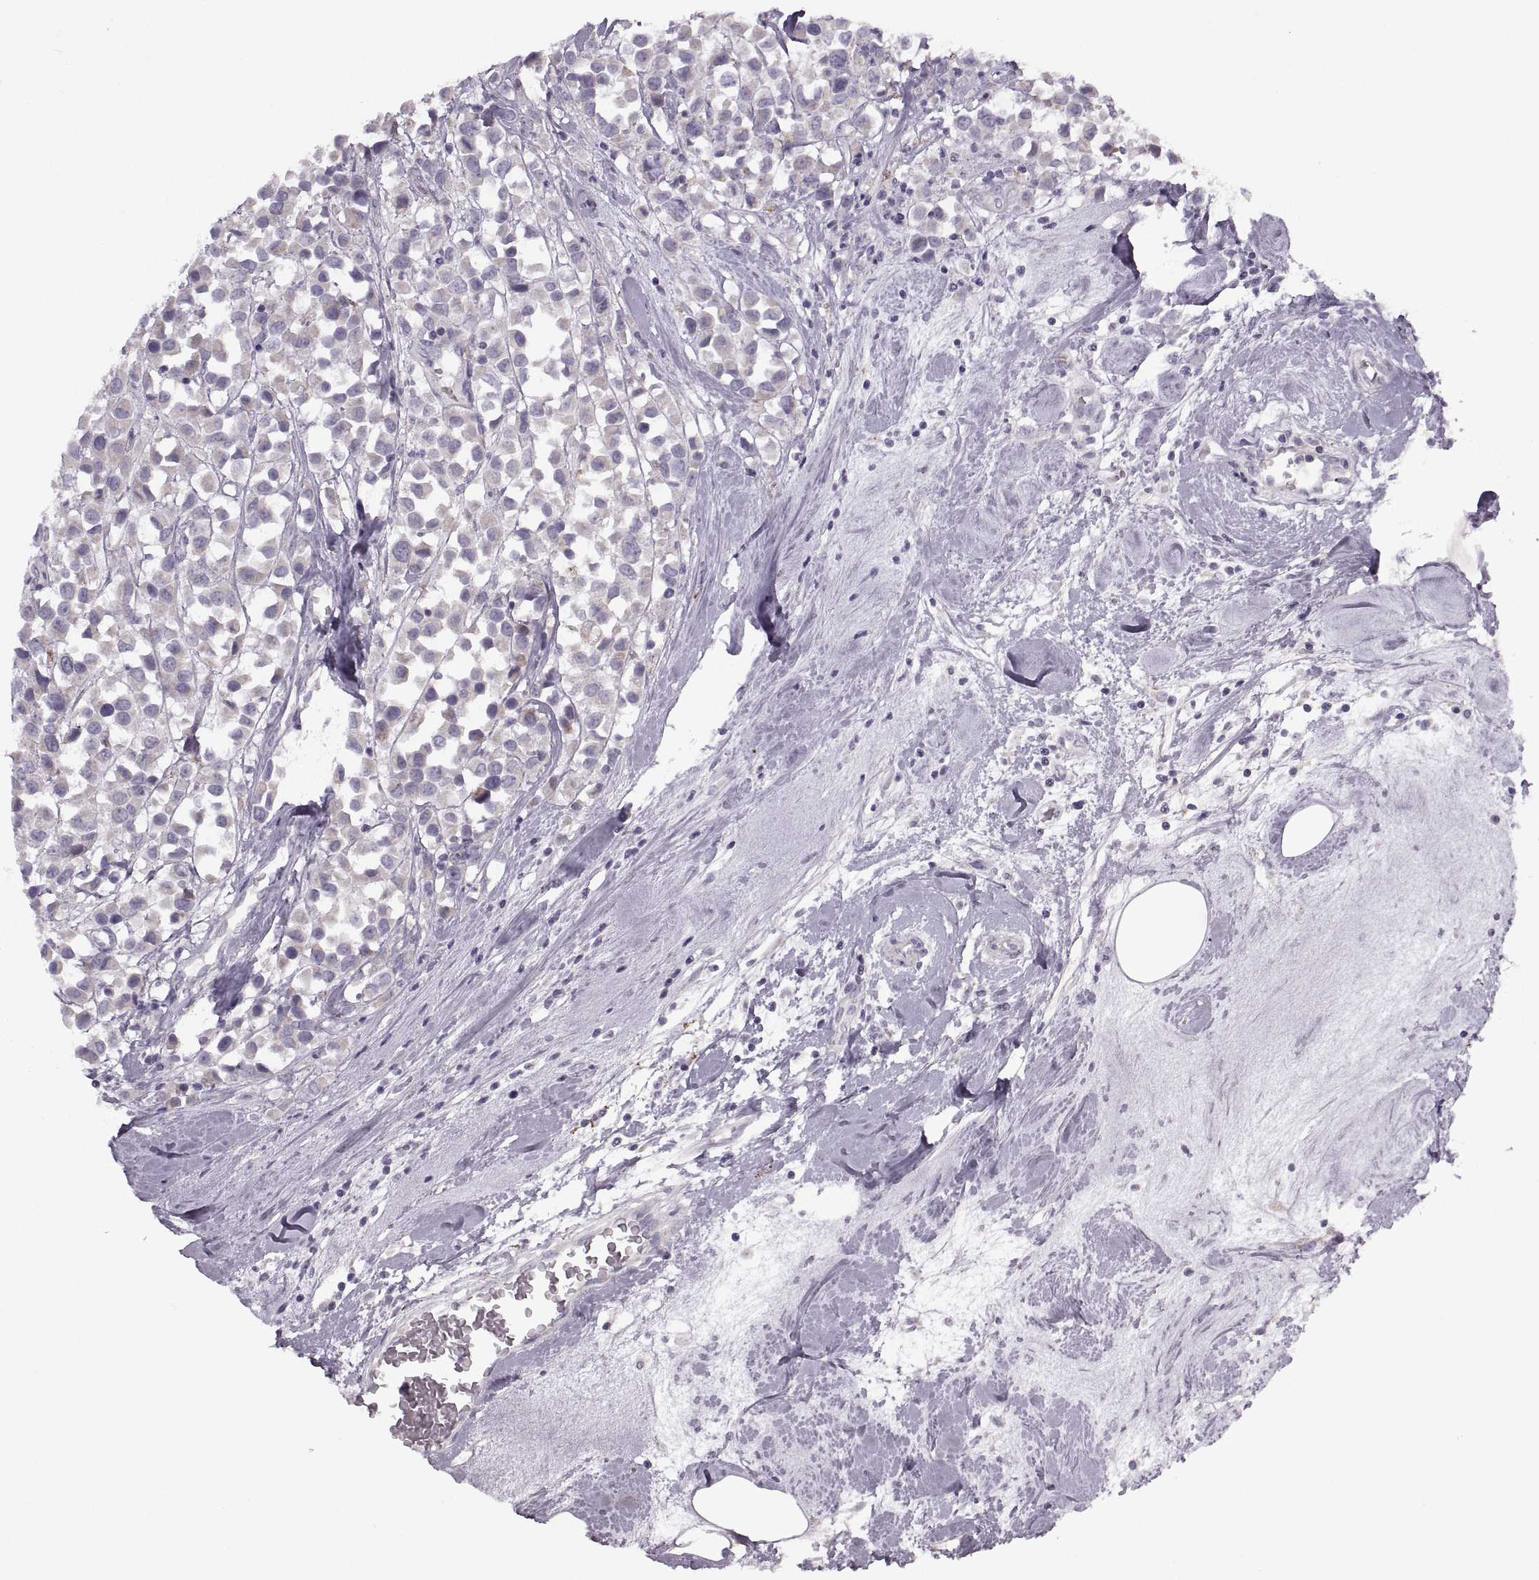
{"staining": {"intensity": "negative", "quantity": "none", "location": "none"}, "tissue": "breast cancer", "cell_type": "Tumor cells", "image_type": "cancer", "snomed": [{"axis": "morphology", "description": "Duct carcinoma"}, {"axis": "topography", "description": "Breast"}], "caption": "The histopathology image demonstrates no significant expression in tumor cells of breast intraductal carcinoma.", "gene": "PIERCE1", "patient": {"sex": "female", "age": 61}}